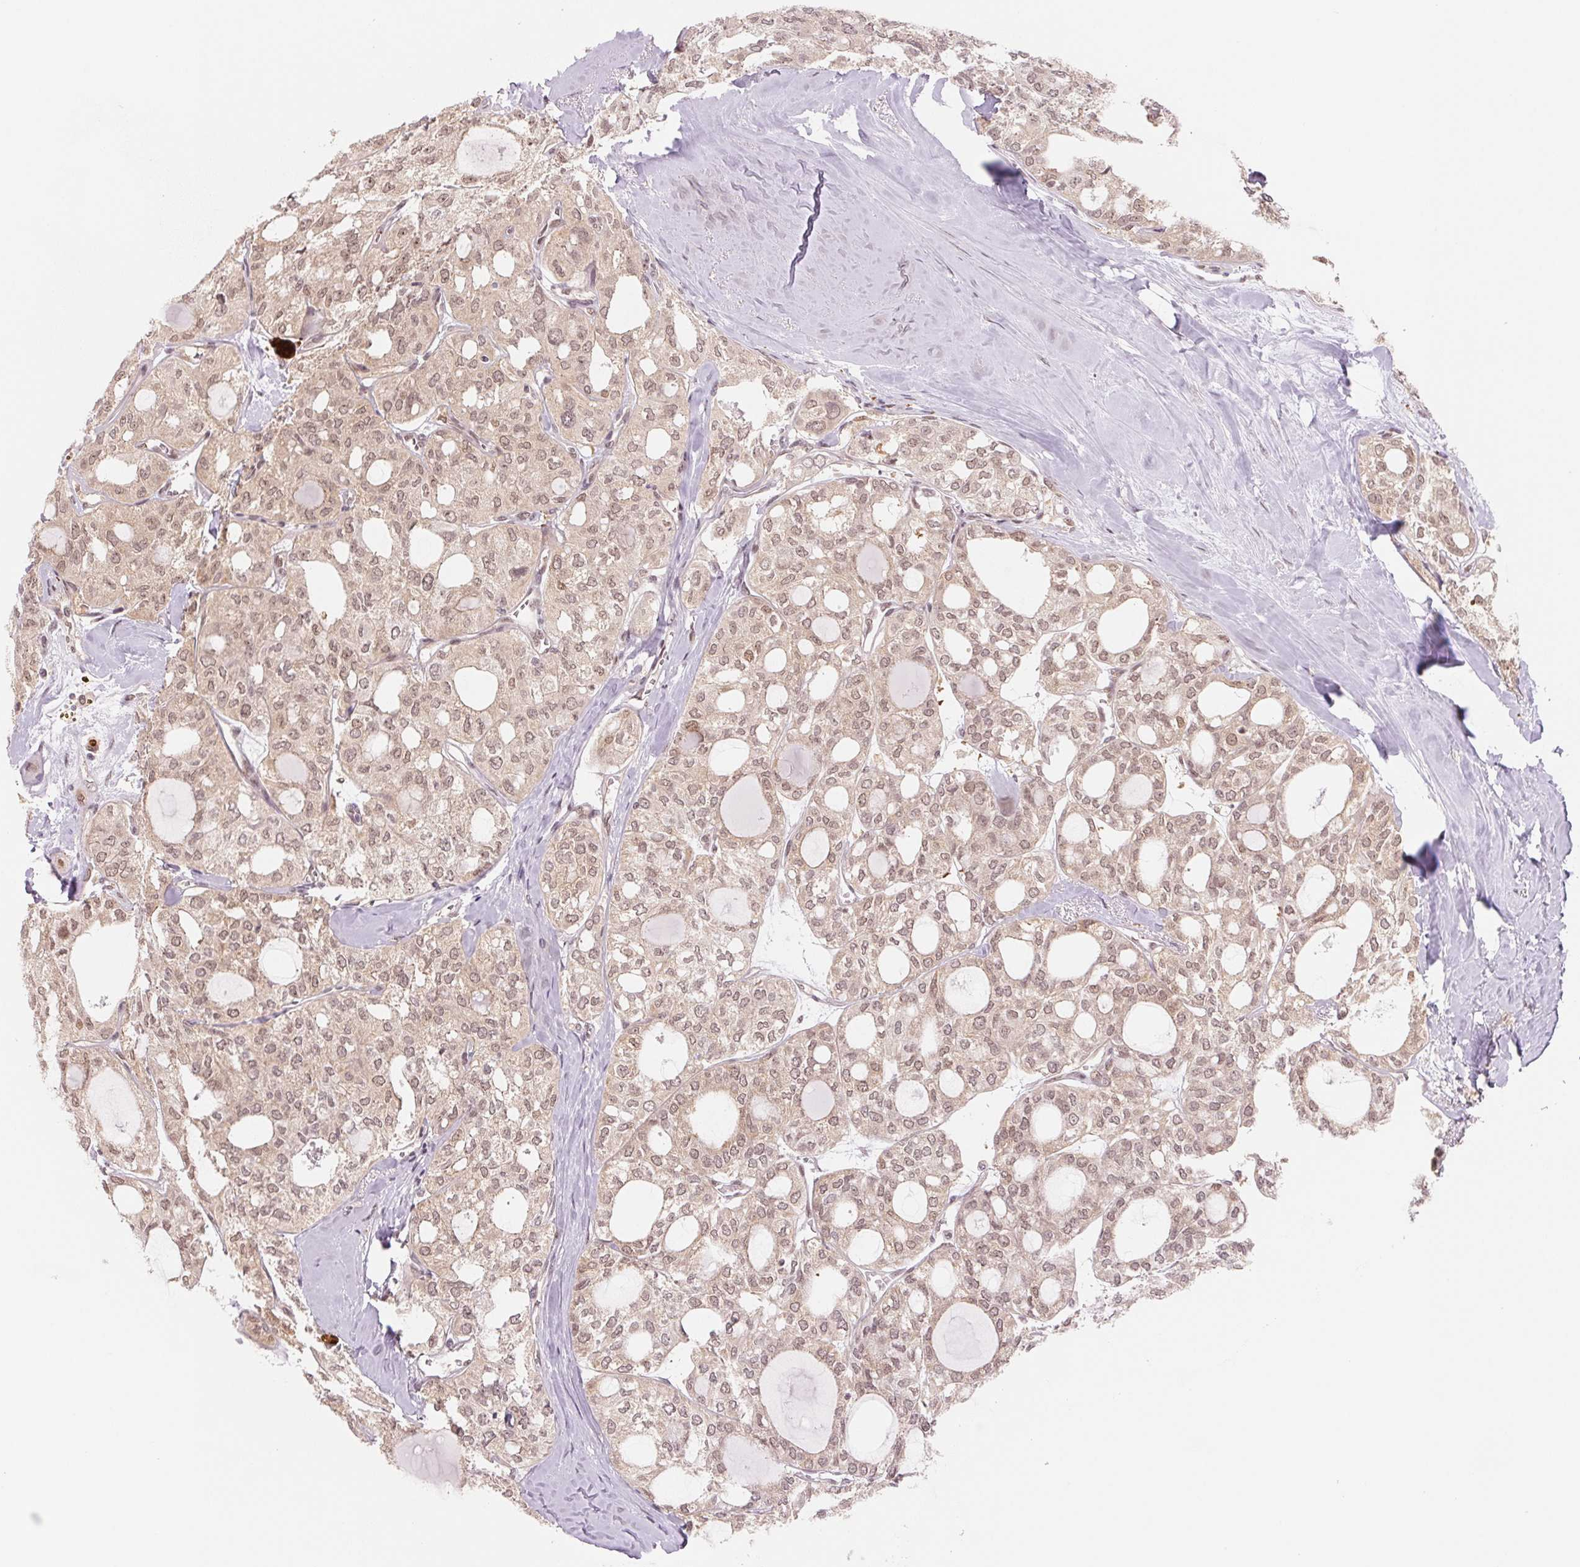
{"staining": {"intensity": "weak", "quantity": "25%-75%", "location": "cytoplasmic/membranous,nuclear"}, "tissue": "thyroid cancer", "cell_type": "Tumor cells", "image_type": "cancer", "snomed": [{"axis": "morphology", "description": "Follicular adenoma carcinoma, NOS"}, {"axis": "topography", "description": "Thyroid gland"}], "caption": "This is a photomicrograph of IHC staining of follicular adenoma carcinoma (thyroid), which shows weak expression in the cytoplasmic/membranous and nuclear of tumor cells.", "gene": "DNAJB6", "patient": {"sex": "male", "age": 75}}